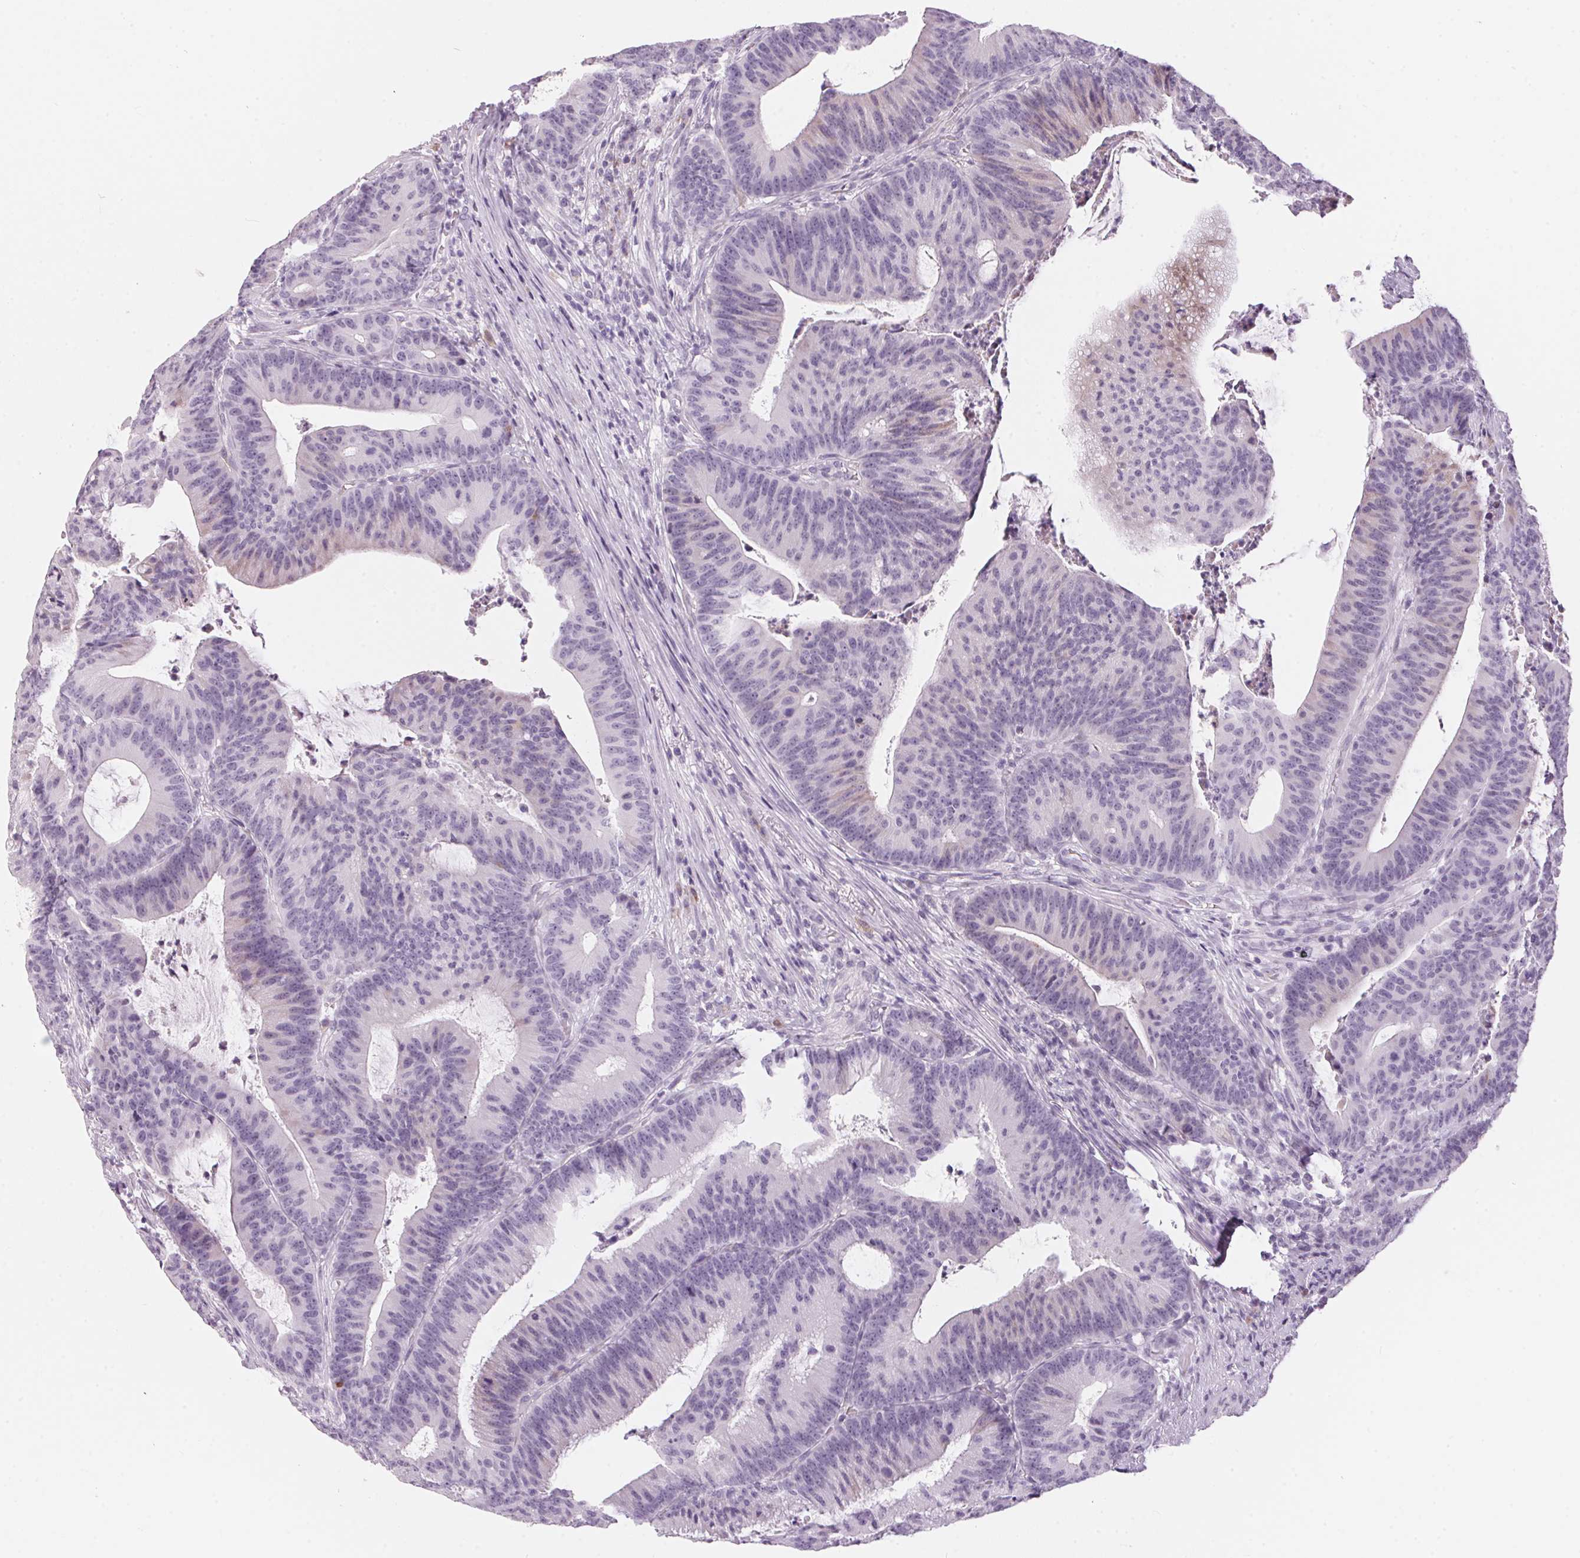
{"staining": {"intensity": "negative", "quantity": "none", "location": "none"}, "tissue": "colorectal cancer", "cell_type": "Tumor cells", "image_type": "cancer", "snomed": [{"axis": "morphology", "description": "Adenocarcinoma, NOS"}, {"axis": "topography", "description": "Colon"}], "caption": "Colorectal adenocarcinoma was stained to show a protein in brown. There is no significant expression in tumor cells. Nuclei are stained in blue.", "gene": "CADPS", "patient": {"sex": "female", "age": 78}}